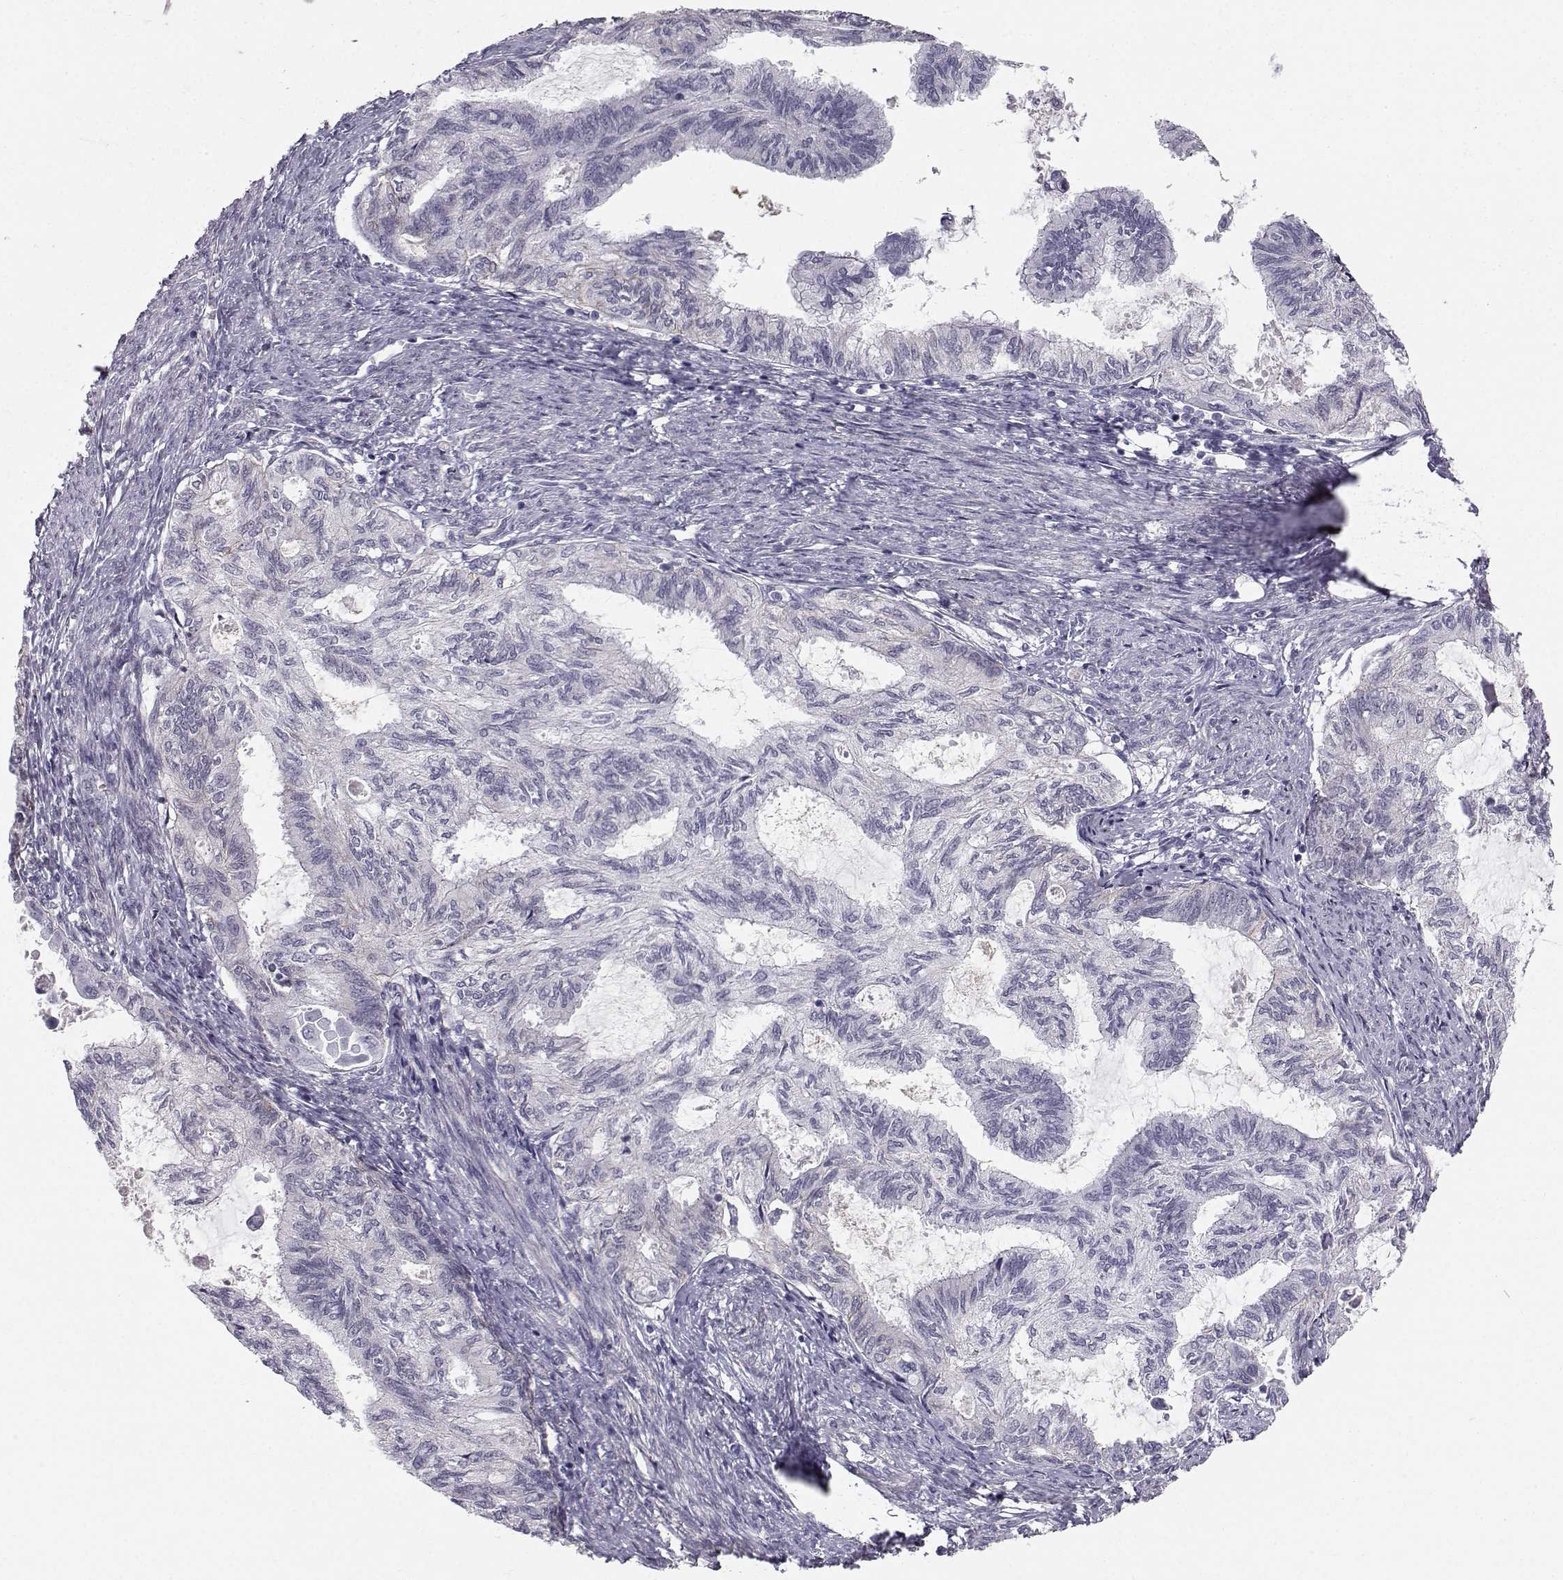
{"staining": {"intensity": "negative", "quantity": "none", "location": "none"}, "tissue": "endometrial cancer", "cell_type": "Tumor cells", "image_type": "cancer", "snomed": [{"axis": "morphology", "description": "Adenocarcinoma, NOS"}, {"axis": "topography", "description": "Endometrium"}], "caption": "Tumor cells are negative for protein expression in human adenocarcinoma (endometrial). Nuclei are stained in blue.", "gene": "SPDYE4", "patient": {"sex": "female", "age": 86}}